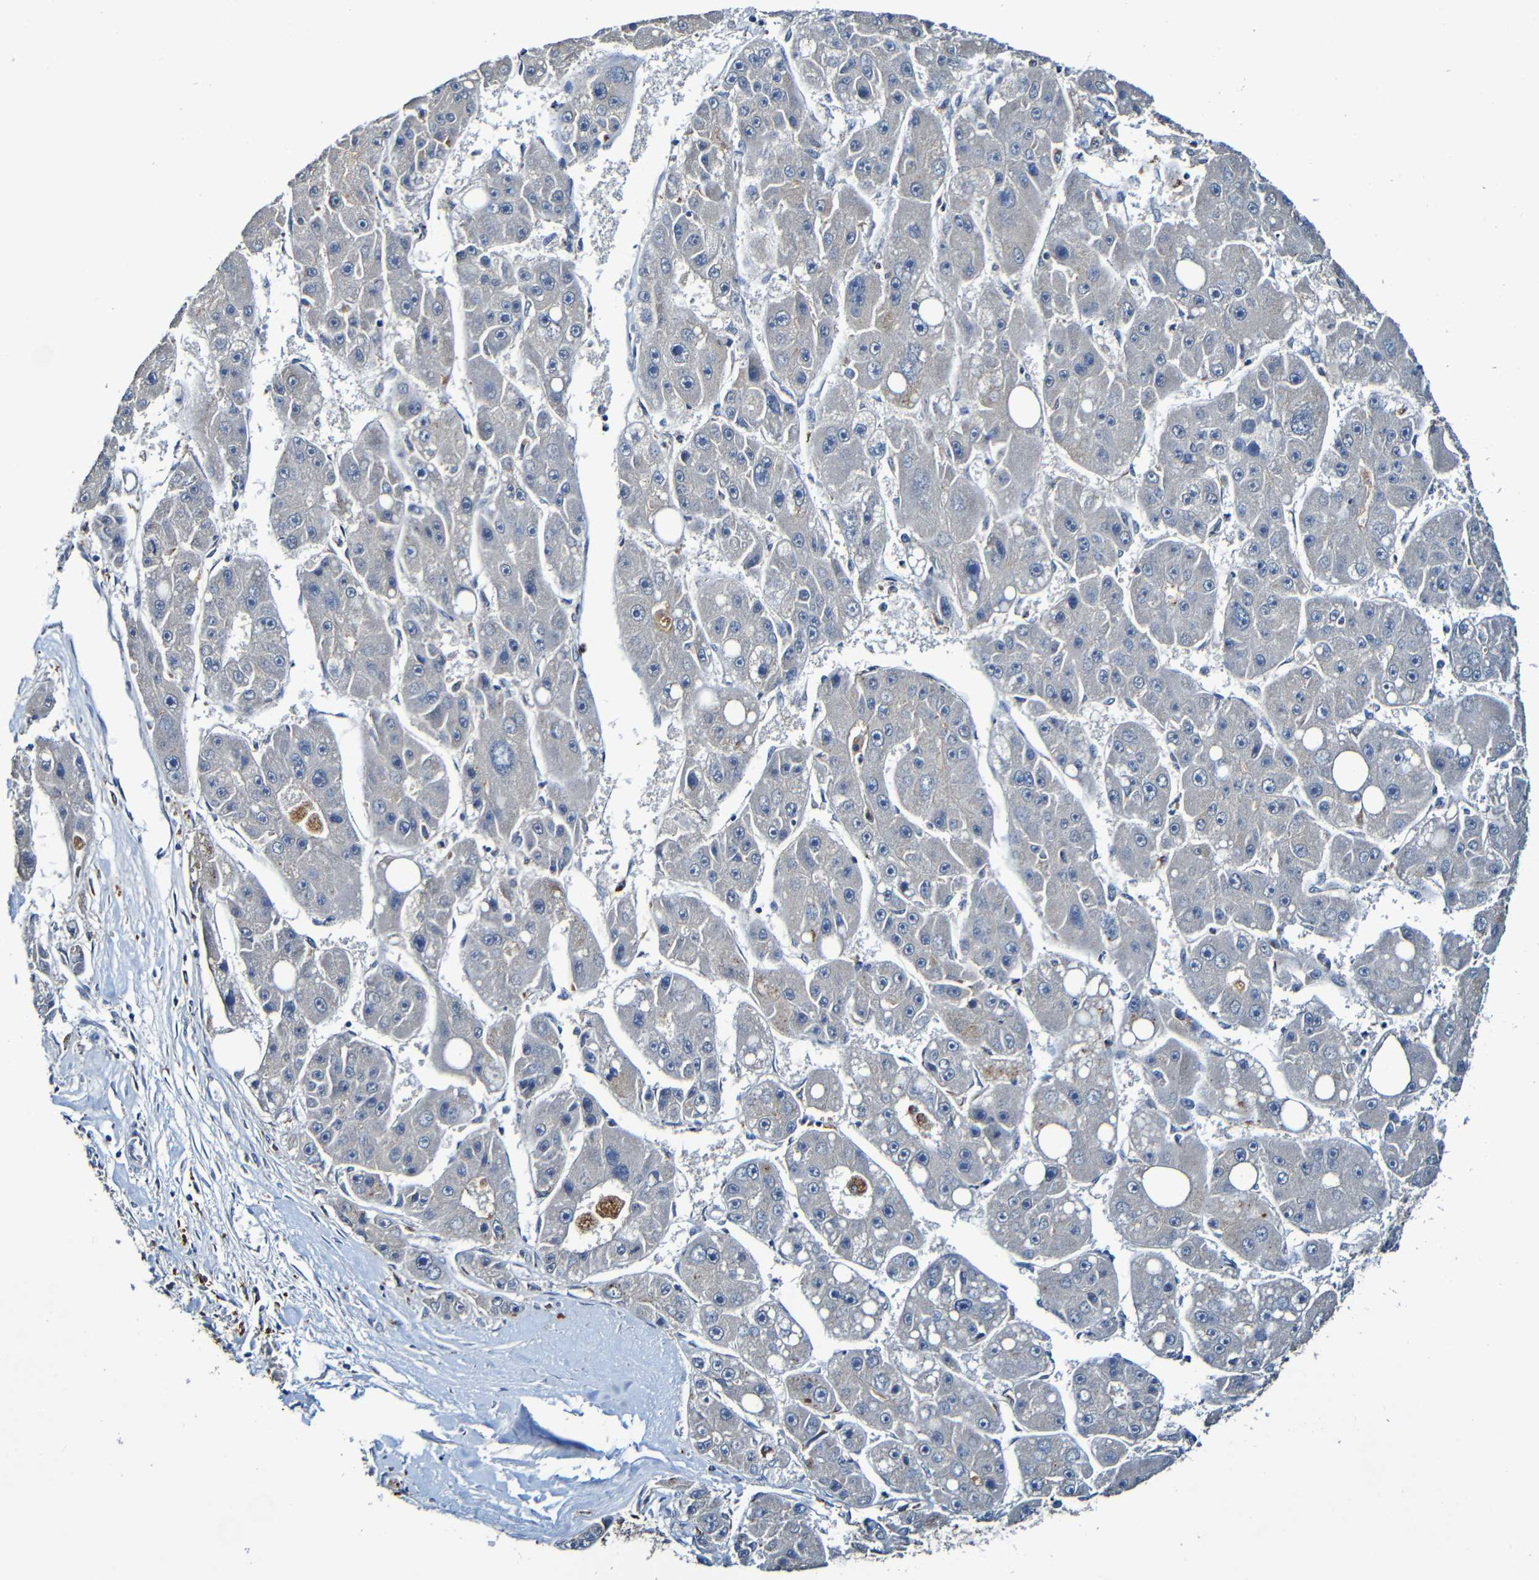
{"staining": {"intensity": "negative", "quantity": "none", "location": "none"}, "tissue": "liver cancer", "cell_type": "Tumor cells", "image_type": "cancer", "snomed": [{"axis": "morphology", "description": "Carcinoma, Hepatocellular, NOS"}, {"axis": "topography", "description": "Liver"}], "caption": "There is no significant expression in tumor cells of hepatocellular carcinoma (liver). (Stains: DAB immunohistochemistry (IHC) with hematoxylin counter stain, Microscopy: brightfield microscopy at high magnification).", "gene": "LRRC70", "patient": {"sex": "female", "age": 61}}